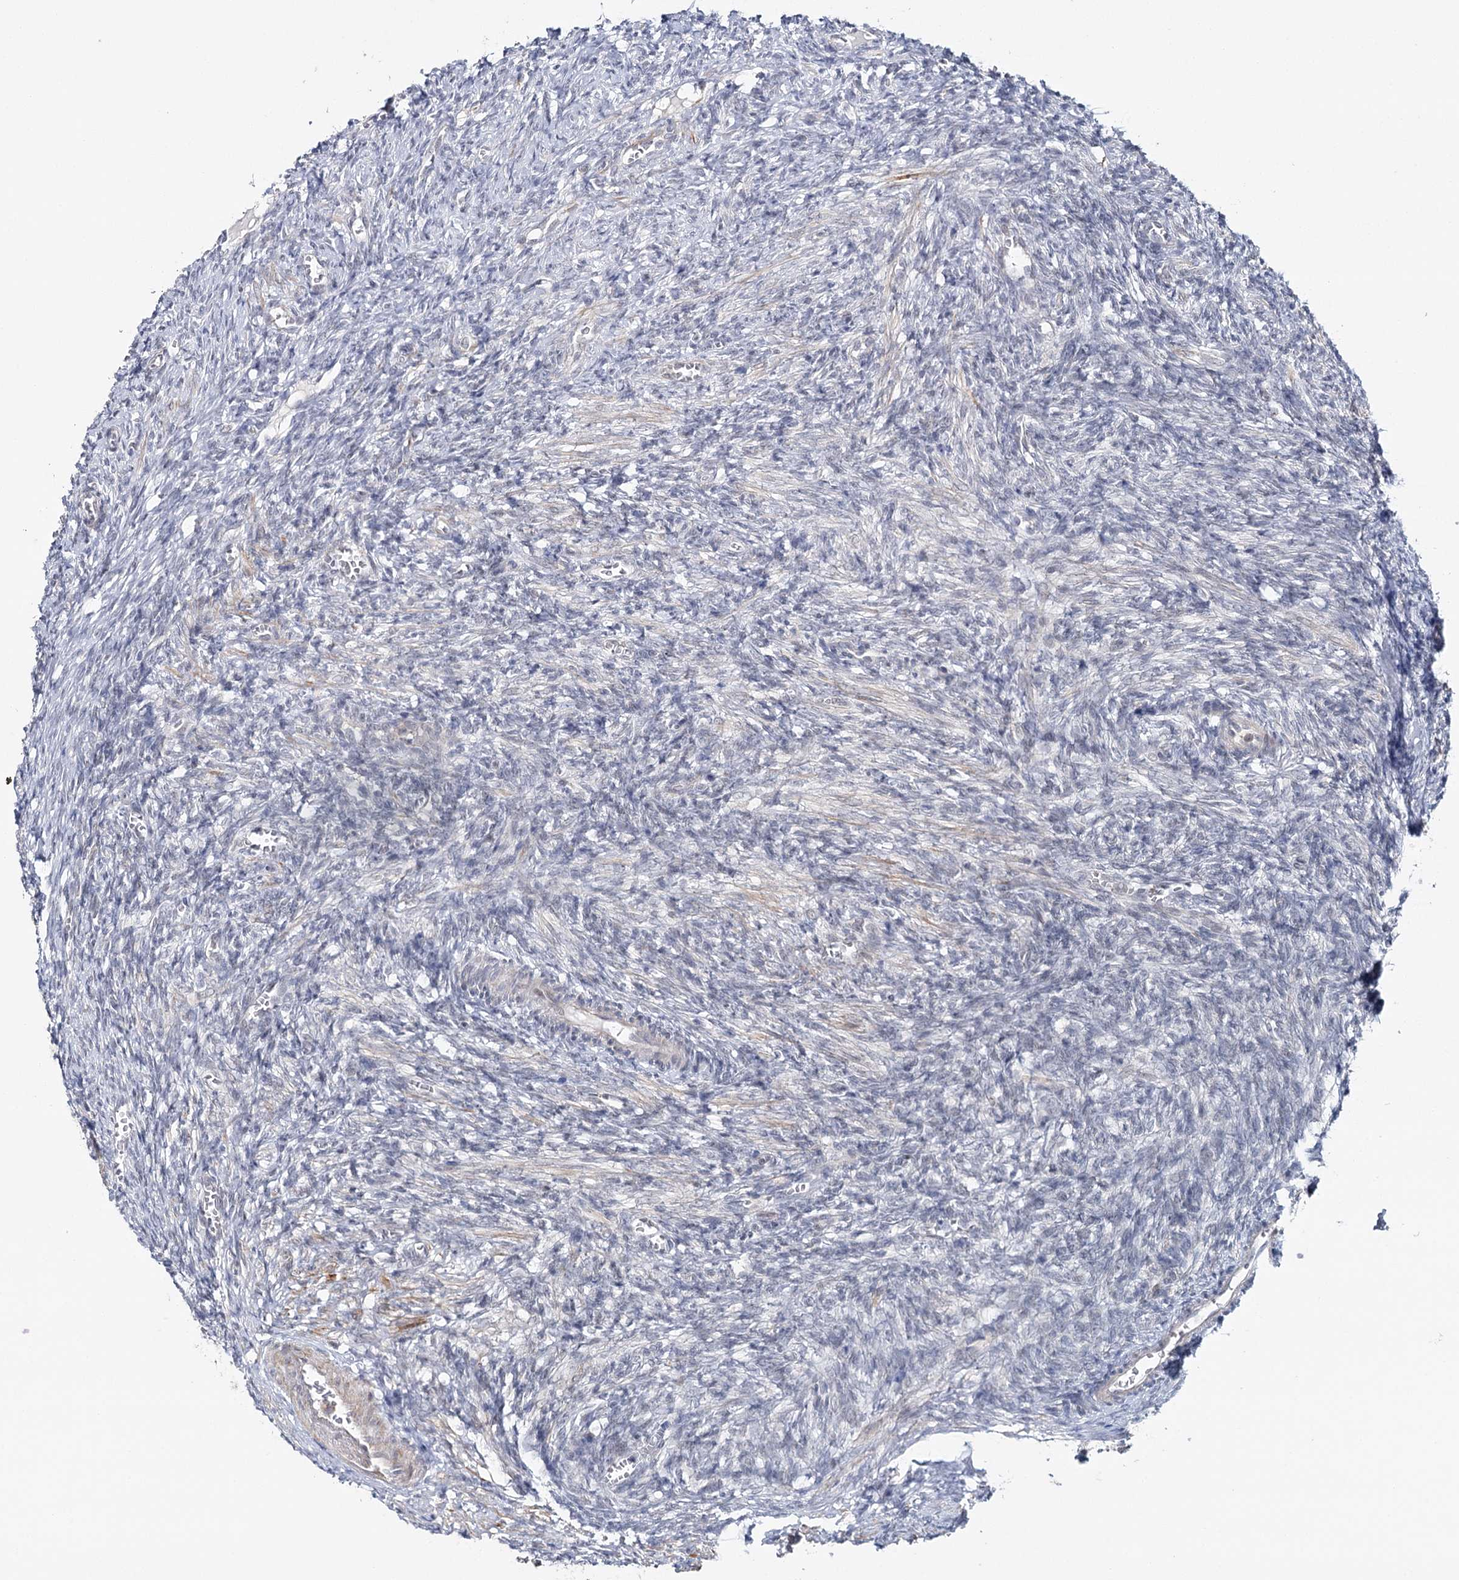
{"staining": {"intensity": "negative", "quantity": "none", "location": "none"}, "tissue": "ovary", "cell_type": "Ovarian stroma cells", "image_type": "normal", "snomed": [{"axis": "morphology", "description": "Normal tissue, NOS"}, {"axis": "topography", "description": "Ovary"}], "caption": "The micrograph demonstrates no staining of ovarian stroma cells in normal ovary.", "gene": "ZC3H8", "patient": {"sex": "female", "age": 27}}